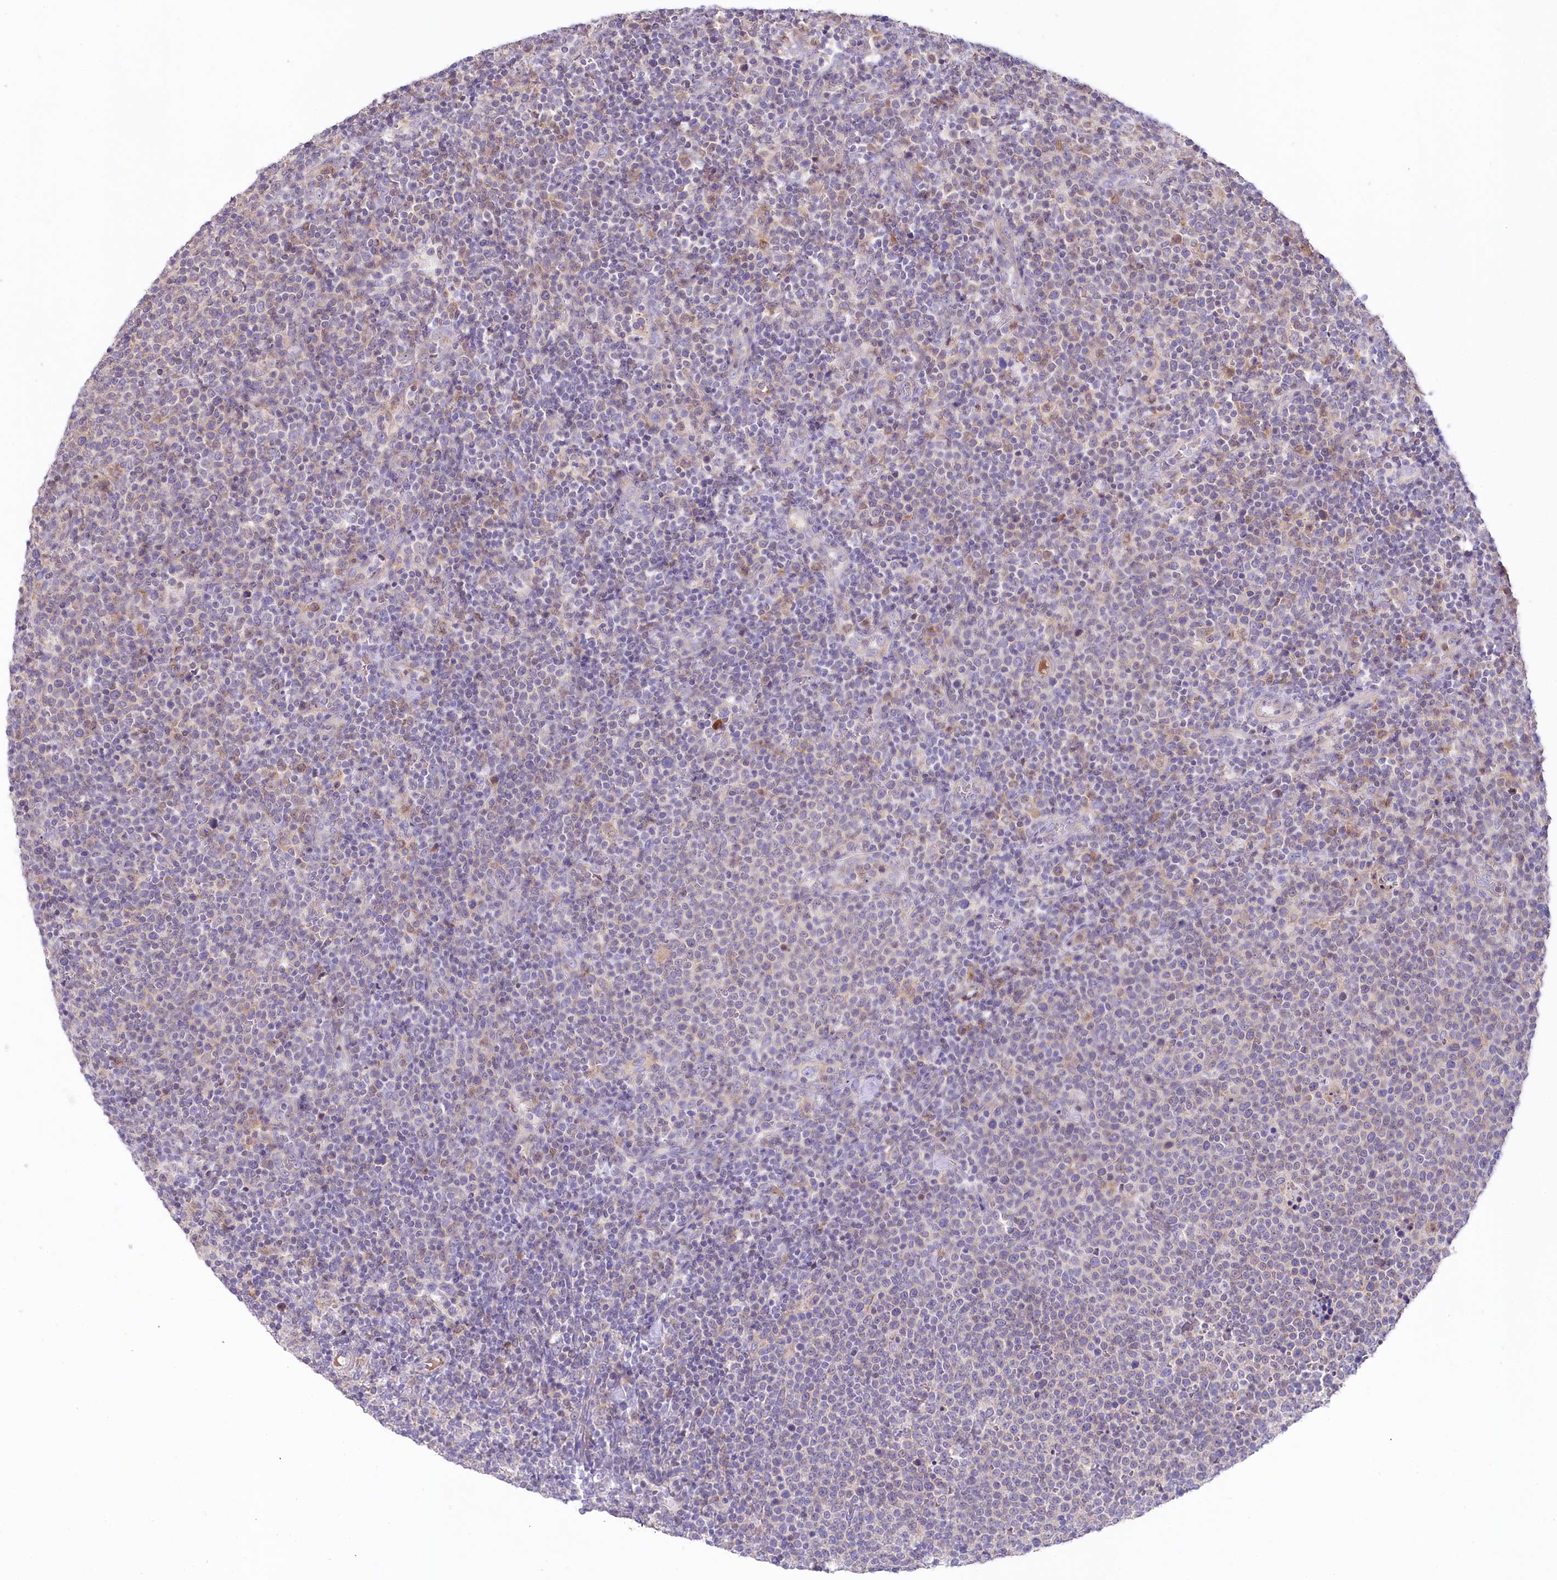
{"staining": {"intensity": "negative", "quantity": "none", "location": "none"}, "tissue": "lymphoma", "cell_type": "Tumor cells", "image_type": "cancer", "snomed": [{"axis": "morphology", "description": "Malignant lymphoma, non-Hodgkin's type, High grade"}, {"axis": "topography", "description": "Lymph node"}], "caption": "Protein analysis of high-grade malignant lymphoma, non-Hodgkin's type demonstrates no significant positivity in tumor cells.", "gene": "SLC6A11", "patient": {"sex": "male", "age": 61}}